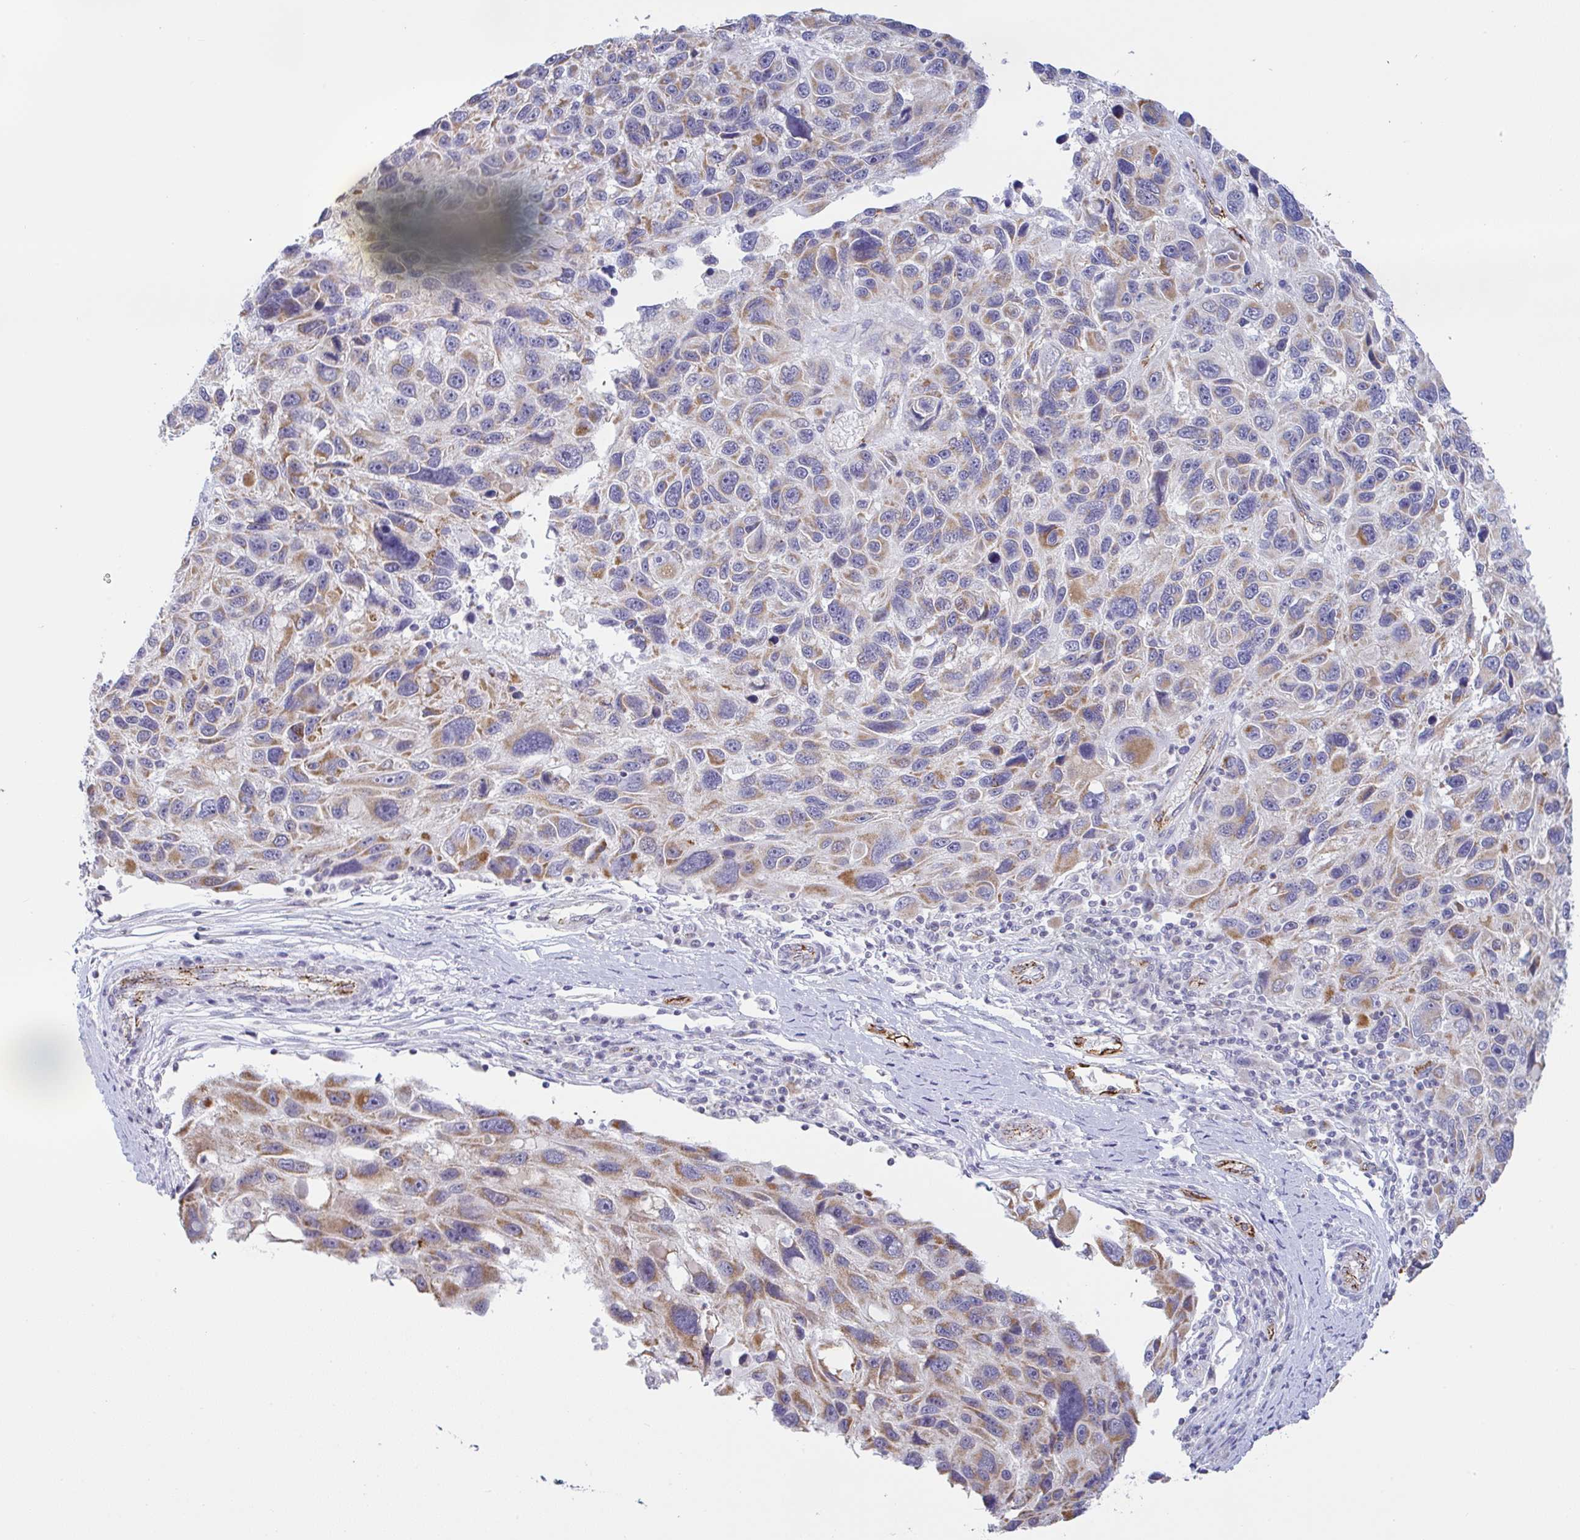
{"staining": {"intensity": "moderate", "quantity": ">75%", "location": "cytoplasmic/membranous"}, "tissue": "melanoma", "cell_type": "Tumor cells", "image_type": "cancer", "snomed": [{"axis": "morphology", "description": "Malignant melanoma, NOS"}, {"axis": "topography", "description": "Skin"}], "caption": "Immunohistochemical staining of human malignant melanoma demonstrates moderate cytoplasmic/membranous protein staining in about >75% of tumor cells.", "gene": "PLCD4", "patient": {"sex": "male", "age": 53}}